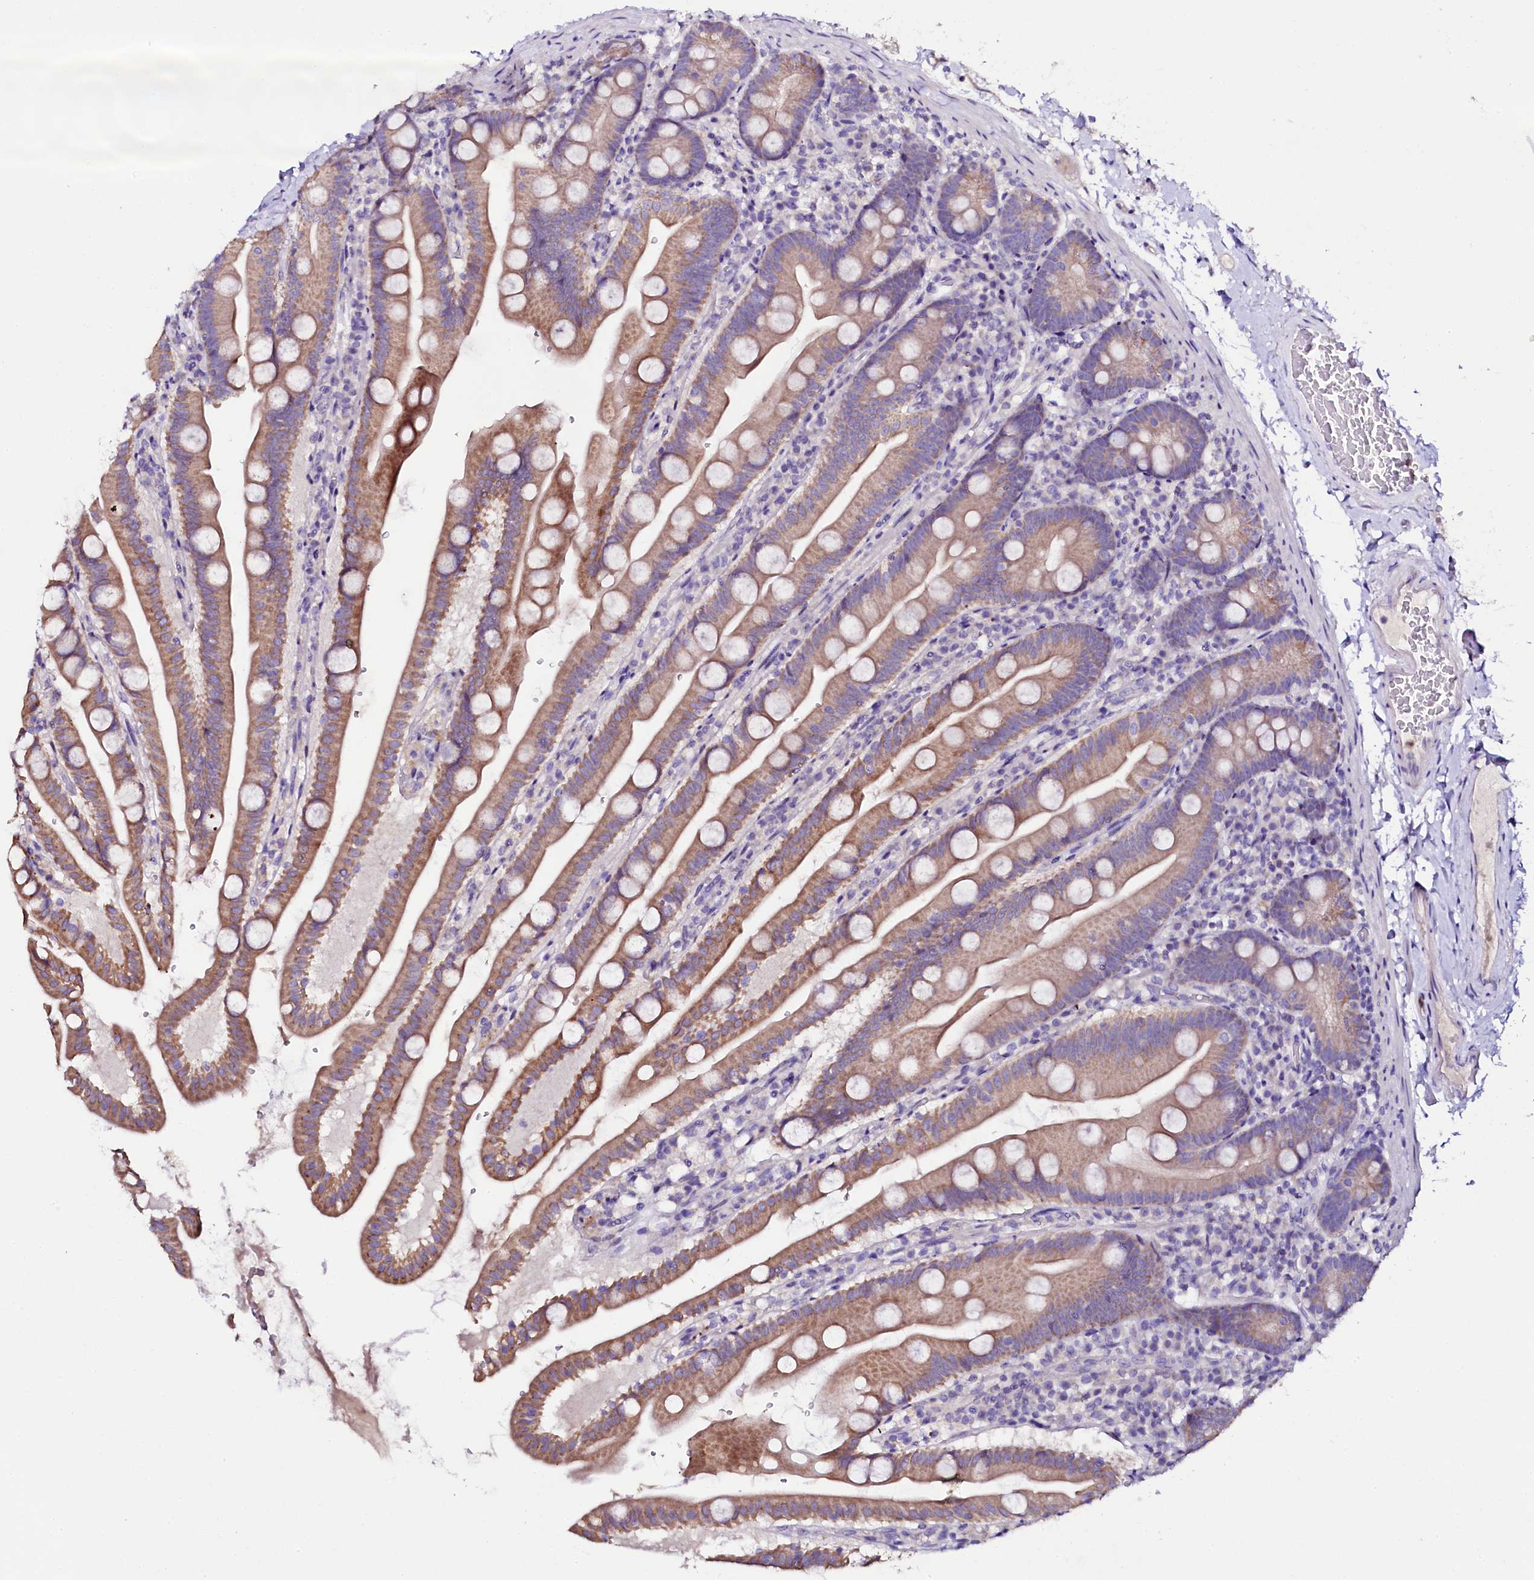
{"staining": {"intensity": "moderate", "quantity": "25%-75%", "location": "cytoplasmic/membranous"}, "tissue": "small intestine", "cell_type": "Glandular cells", "image_type": "normal", "snomed": [{"axis": "morphology", "description": "Normal tissue, NOS"}, {"axis": "topography", "description": "Small intestine"}], "caption": "Immunohistochemistry (IHC) staining of benign small intestine, which displays medium levels of moderate cytoplasmic/membranous staining in about 25%-75% of glandular cells indicating moderate cytoplasmic/membranous protein staining. The staining was performed using DAB (brown) for protein detection and nuclei were counterstained in hematoxylin (blue).", "gene": "NAA16", "patient": {"sex": "female", "age": 68}}